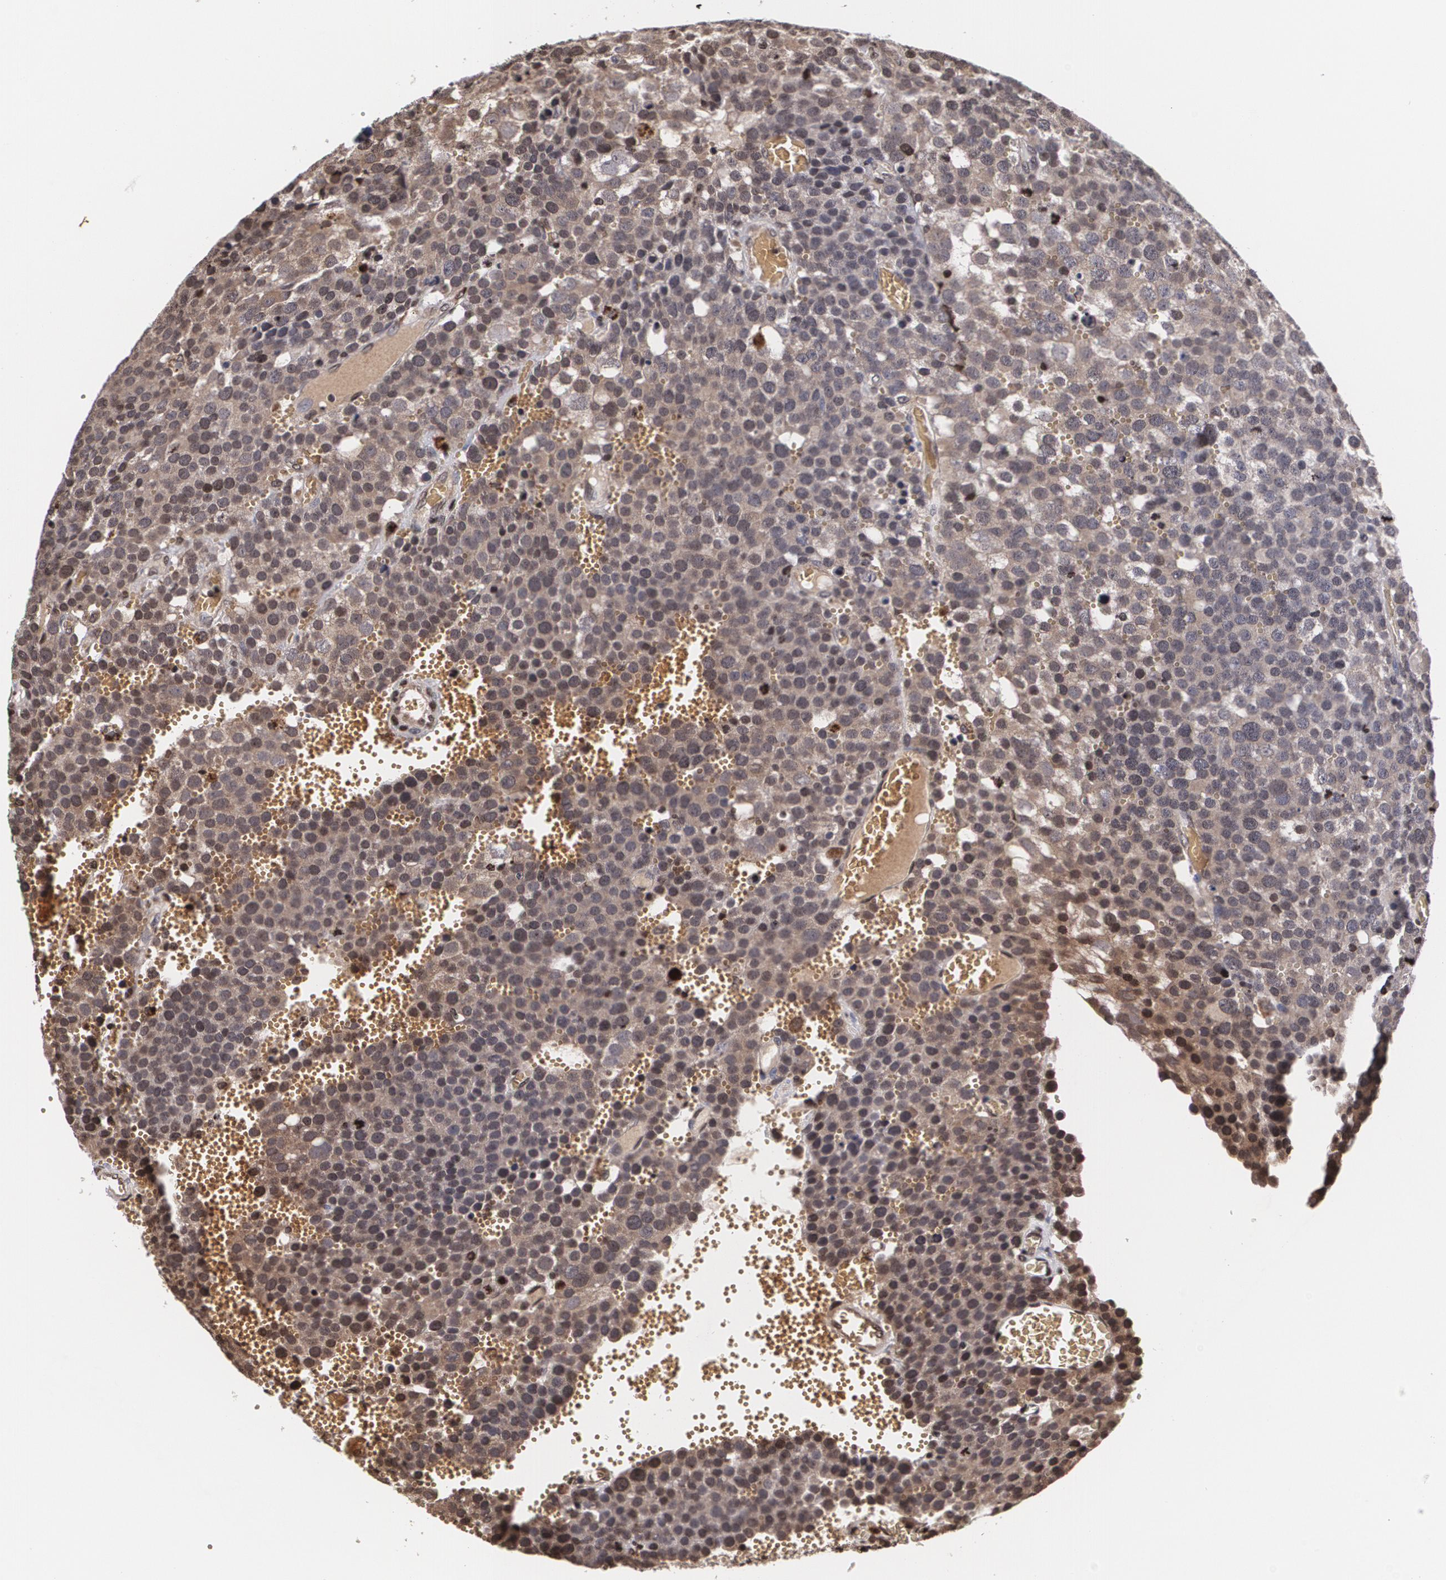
{"staining": {"intensity": "weak", "quantity": "25%-75%", "location": "cytoplasmic/membranous"}, "tissue": "testis cancer", "cell_type": "Tumor cells", "image_type": "cancer", "snomed": [{"axis": "morphology", "description": "Seminoma, NOS"}, {"axis": "topography", "description": "Testis"}], "caption": "An immunohistochemistry photomicrograph of tumor tissue is shown. Protein staining in brown labels weak cytoplasmic/membranous positivity in testis cancer within tumor cells. (IHC, brightfield microscopy, high magnification).", "gene": "MVP", "patient": {"sex": "male", "age": 71}}